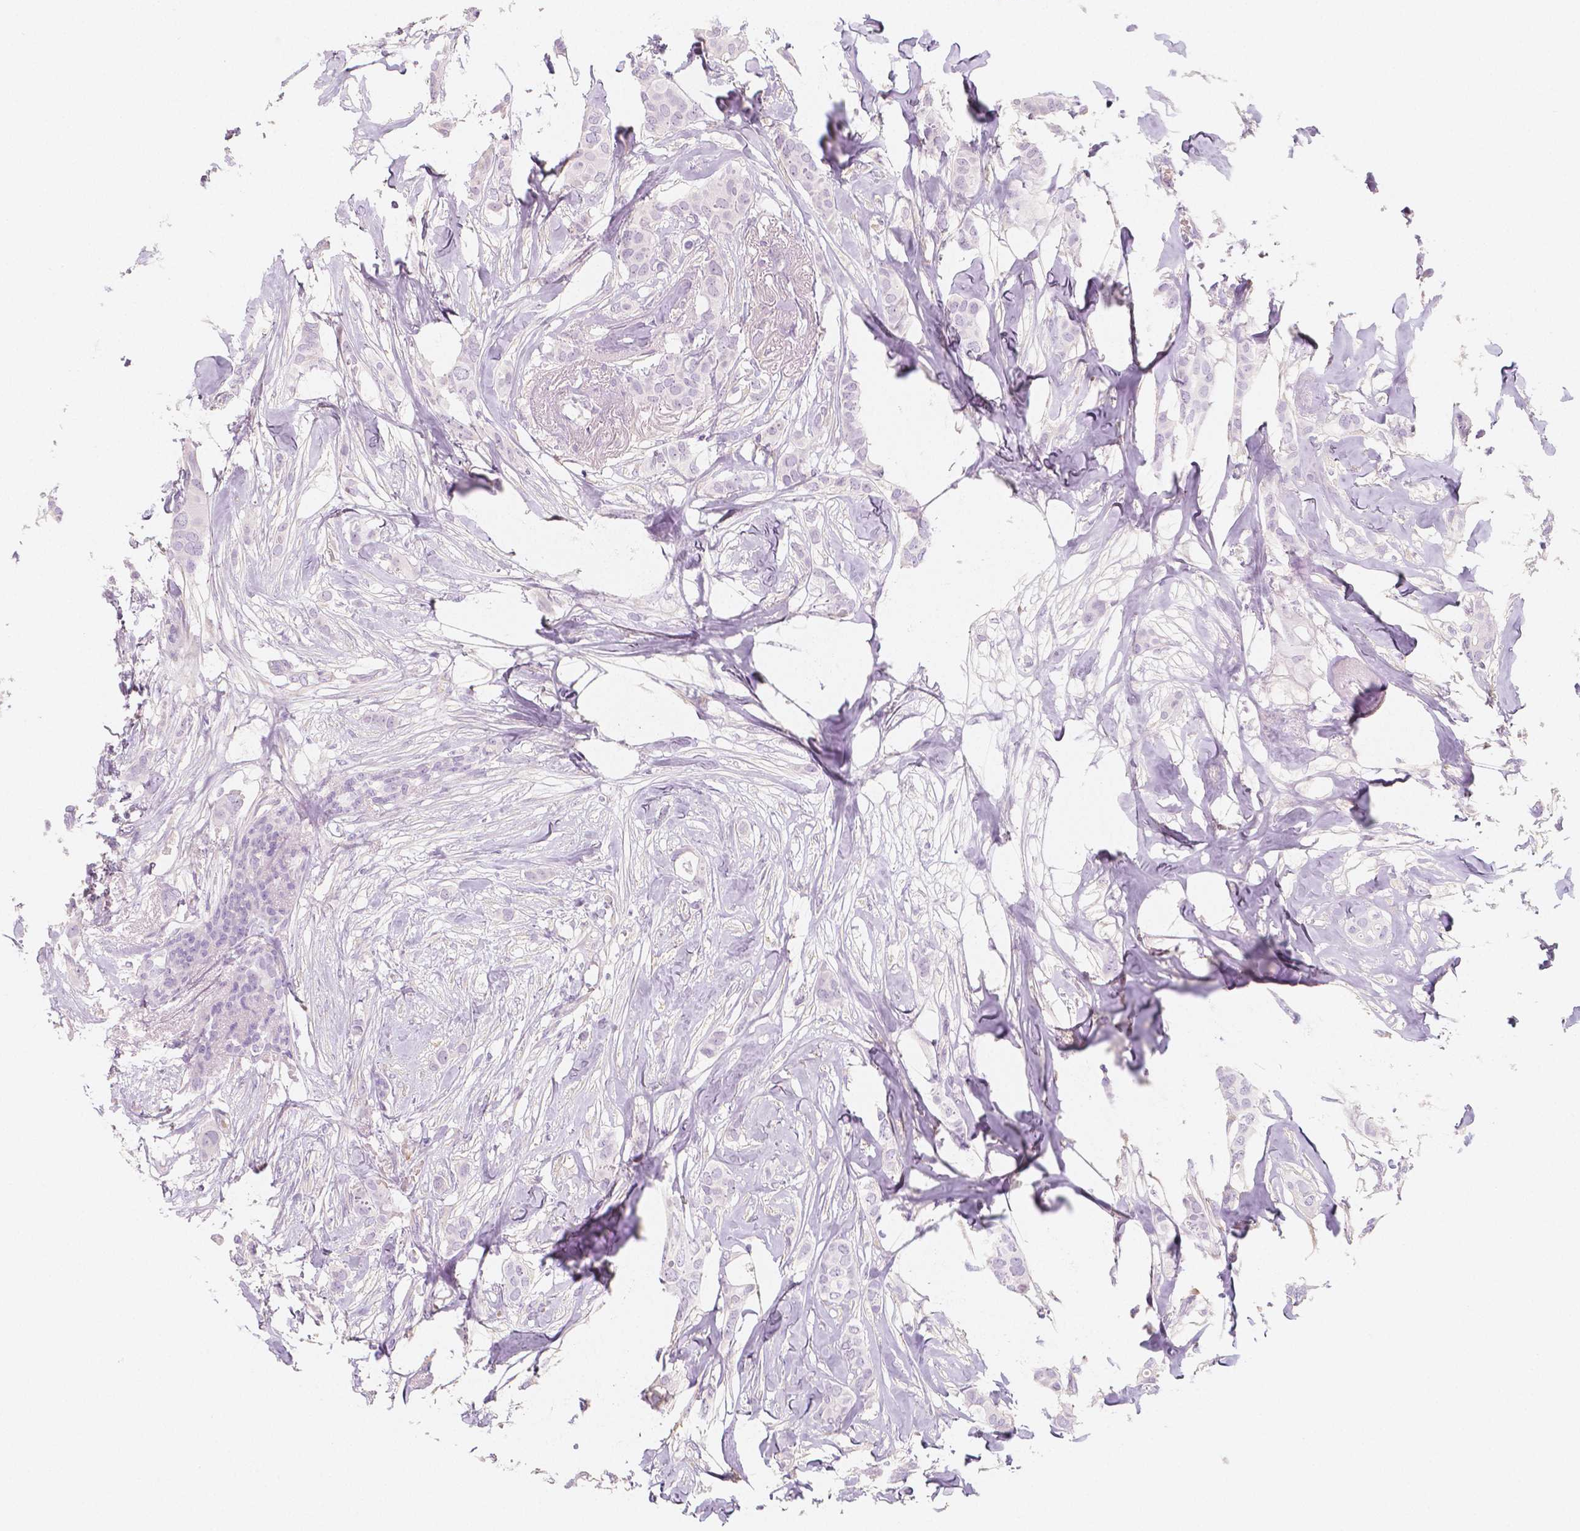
{"staining": {"intensity": "negative", "quantity": "none", "location": "none"}, "tissue": "breast cancer", "cell_type": "Tumor cells", "image_type": "cancer", "snomed": [{"axis": "morphology", "description": "Duct carcinoma"}, {"axis": "topography", "description": "Breast"}], "caption": "This is a histopathology image of IHC staining of intraductal carcinoma (breast), which shows no expression in tumor cells.", "gene": "MAP1A", "patient": {"sex": "female", "age": 62}}